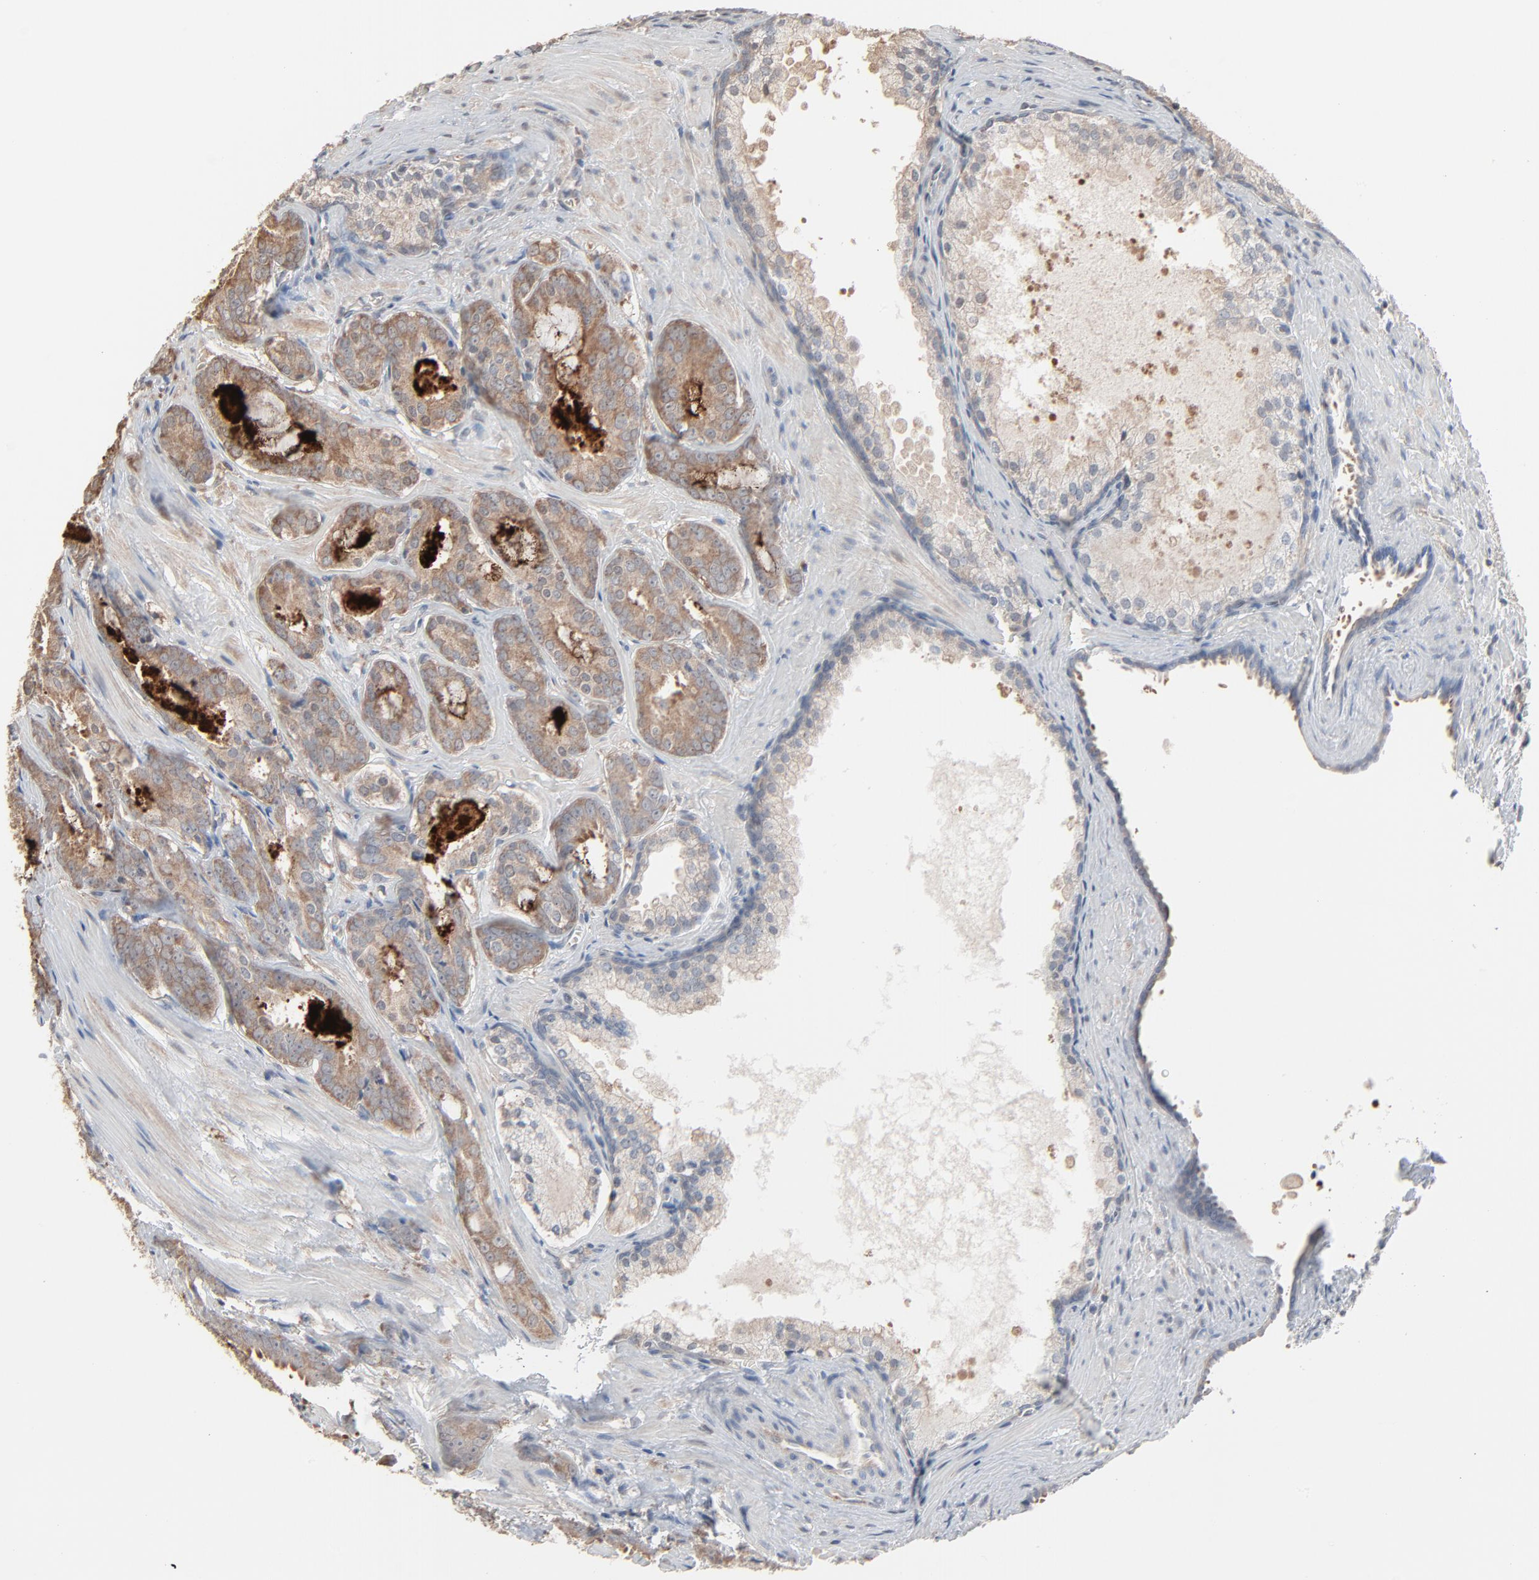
{"staining": {"intensity": "weak", "quantity": ">75%", "location": "cytoplasmic/membranous"}, "tissue": "prostate cancer", "cell_type": "Tumor cells", "image_type": "cancer", "snomed": [{"axis": "morphology", "description": "Adenocarcinoma, Medium grade"}, {"axis": "topography", "description": "Prostate"}], "caption": "Immunohistochemical staining of human prostate medium-grade adenocarcinoma exhibits low levels of weak cytoplasmic/membranous protein expression in about >75% of tumor cells.", "gene": "CCT5", "patient": {"sex": "male", "age": 64}}